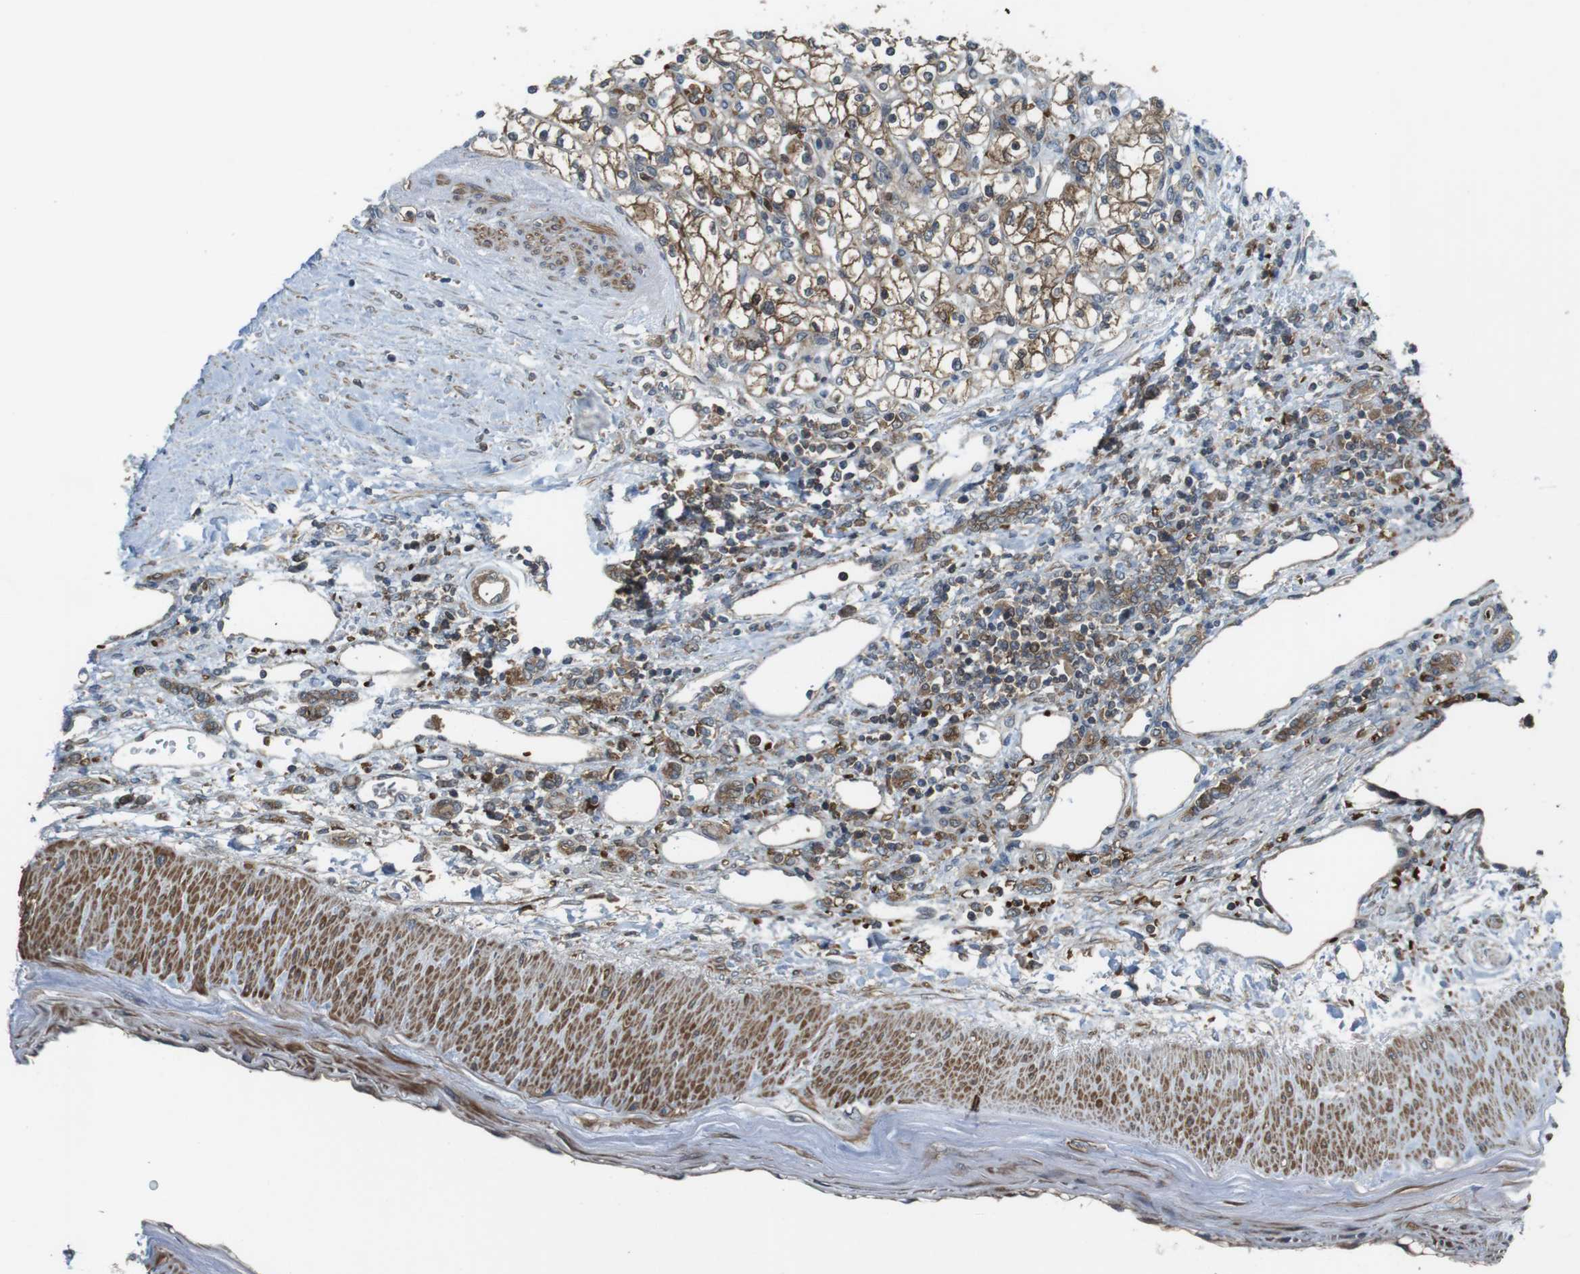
{"staining": {"intensity": "weak", "quantity": ">75%", "location": "cytoplasmic/membranous"}, "tissue": "renal cancer", "cell_type": "Tumor cells", "image_type": "cancer", "snomed": [{"axis": "morphology", "description": "Normal tissue, NOS"}, {"axis": "morphology", "description": "Adenocarcinoma, NOS"}, {"axis": "topography", "description": "Kidney"}], "caption": "Renal cancer (adenocarcinoma) was stained to show a protein in brown. There is low levels of weak cytoplasmic/membranous expression in about >75% of tumor cells.", "gene": "LRRC3B", "patient": {"sex": "female", "age": 55}}